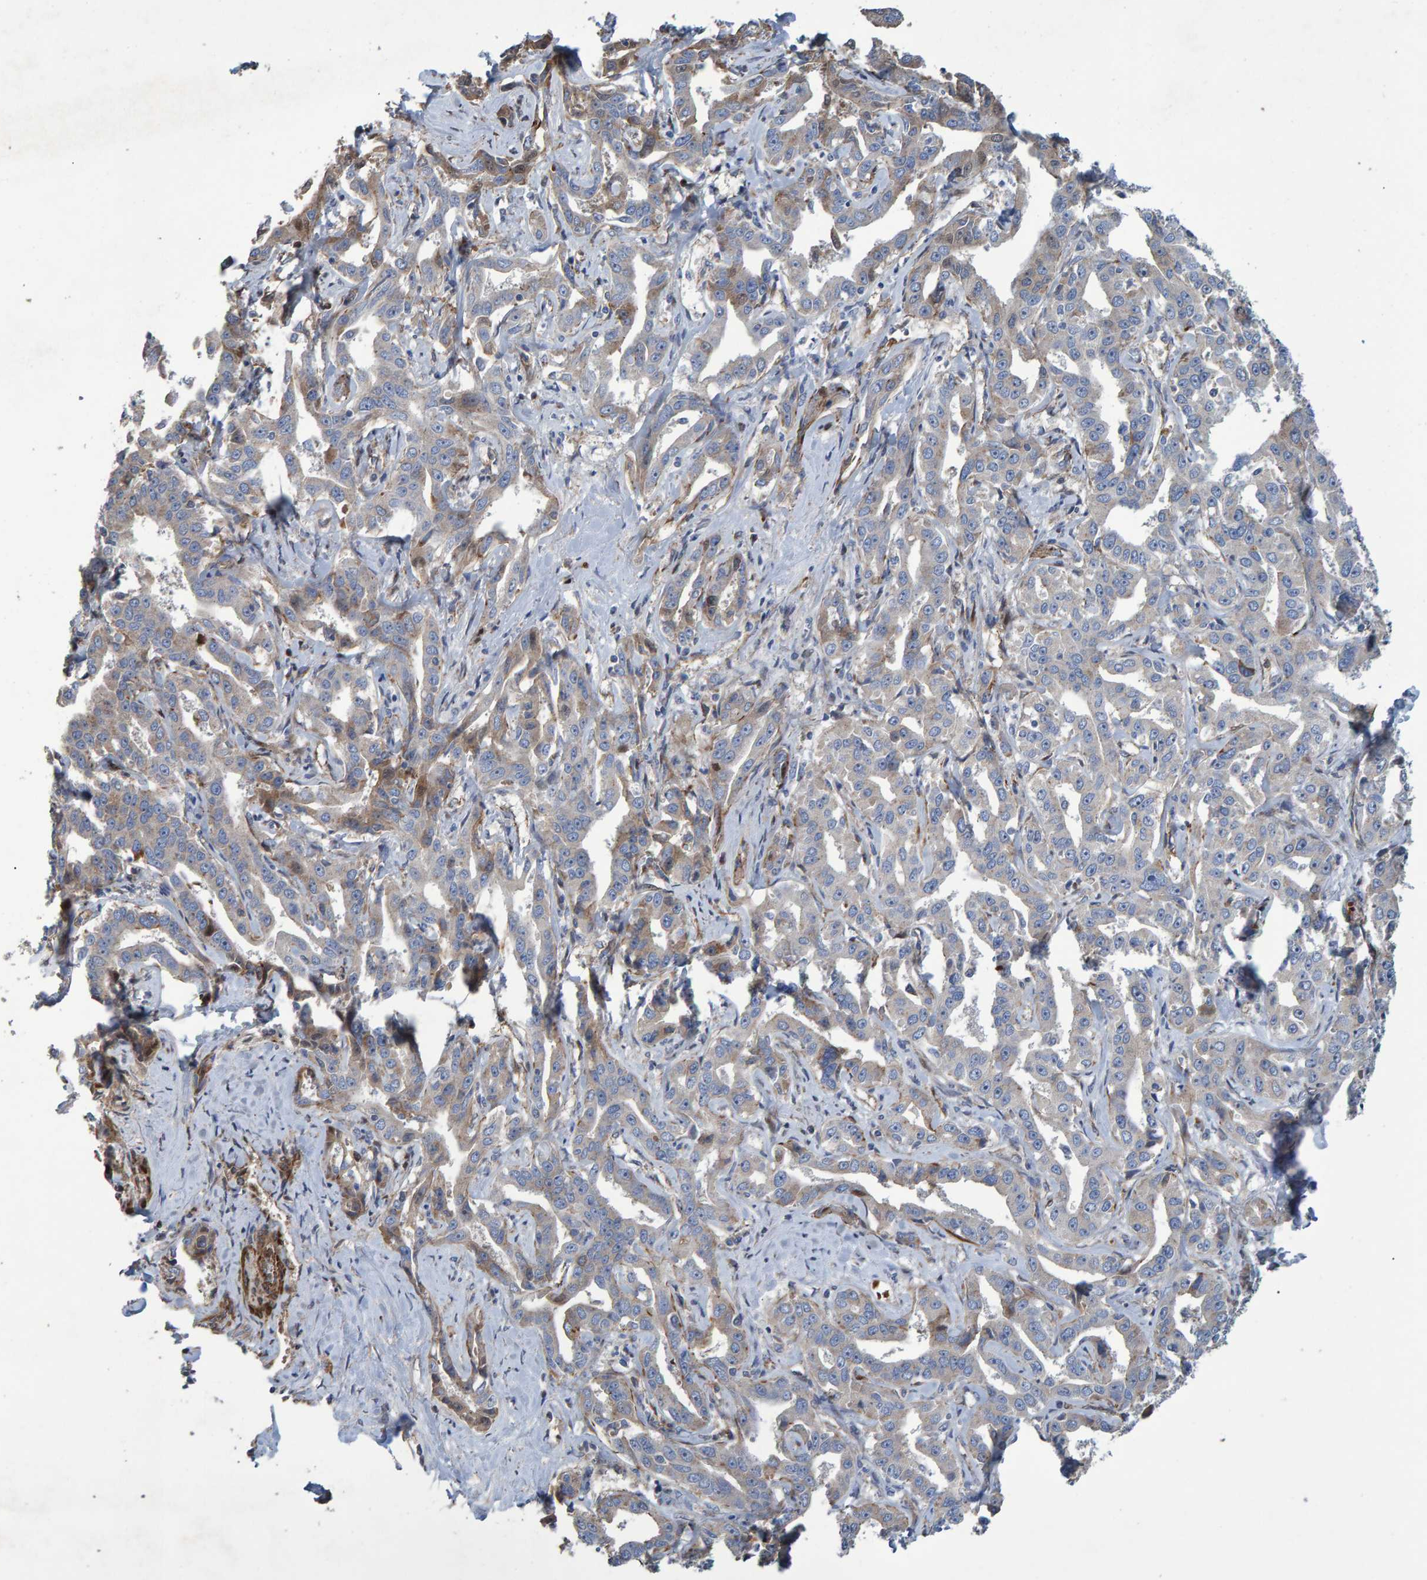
{"staining": {"intensity": "weak", "quantity": "25%-75%", "location": "cytoplasmic/membranous"}, "tissue": "liver cancer", "cell_type": "Tumor cells", "image_type": "cancer", "snomed": [{"axis": "morphology", "description": "Cholangiocarcinoma"}, {"axis": "topography", "description": "Liver"}], "caption": "The immunohistochemical stain highlights weak cytoplasmic/membranous positivity in tumor cells of cholangiocarcinoma (liver) tissue.", "gene": "SLIT2", "patient": {"sex": "male", "age": 59}}